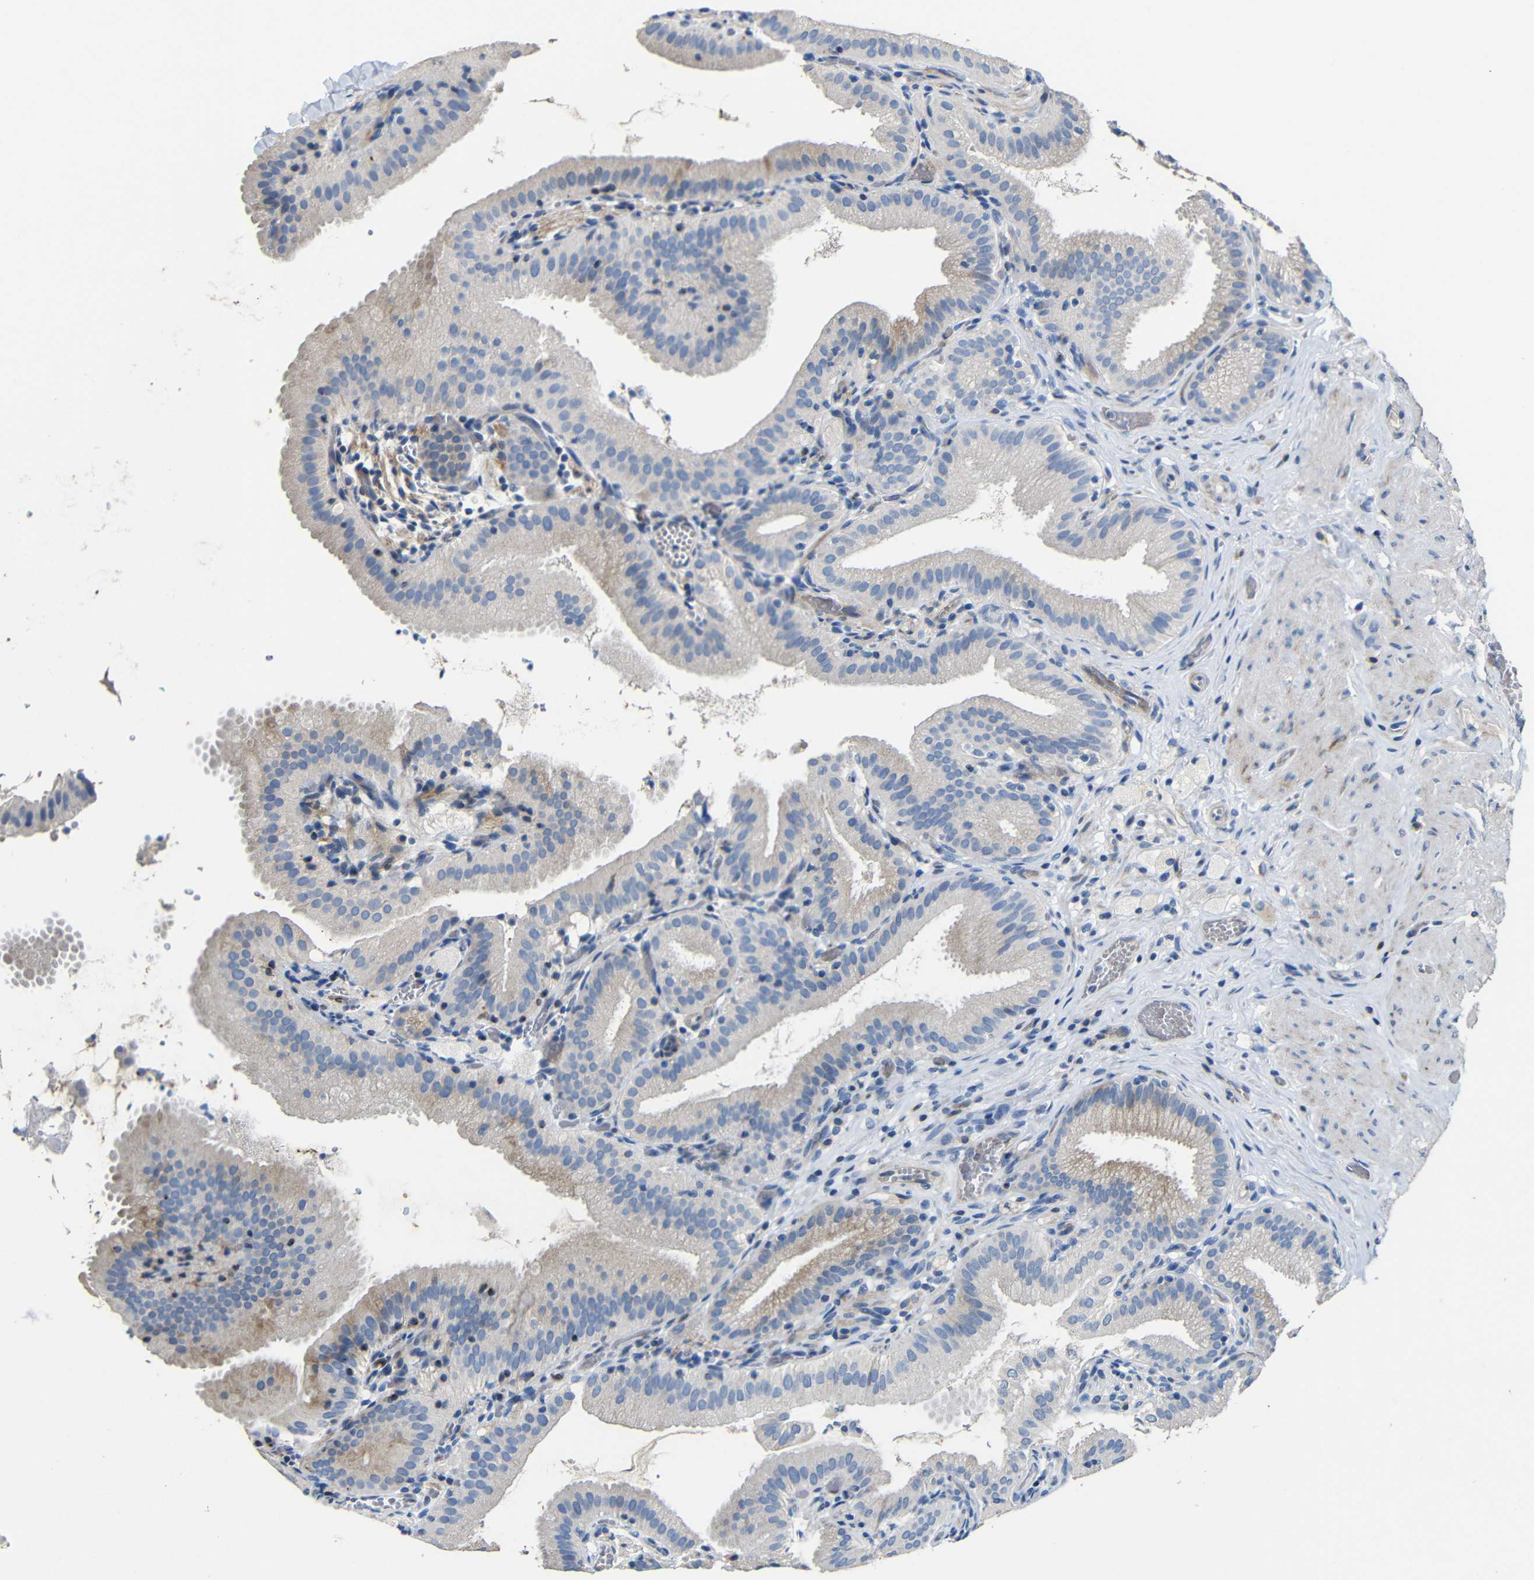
{"staining": {"intensity": "weak", "quantity": "<25%", "location": "cytoplasmic/membranous"}, "tissue": "gallbladder", "cell_type": "Glandular cells", "image_type": "normal", "snomed": [{"axis": "morphology", "description": "Normal tissue, NOS"}, {"axis": "topography", "description": "Gallbladder"}], "caption": "IHC of unremarkable human gallbladder demonstrates no expression in glandular cells. (Stains: DAB (3,3'-diaminobenzidine) immunohistochemistry (IHC) with hematoxylin counter stain, Microscopy: brightfield microscopy at high magnification).", "gene": "ACKR2", "patient": {"sex": "male", "age": 54}}